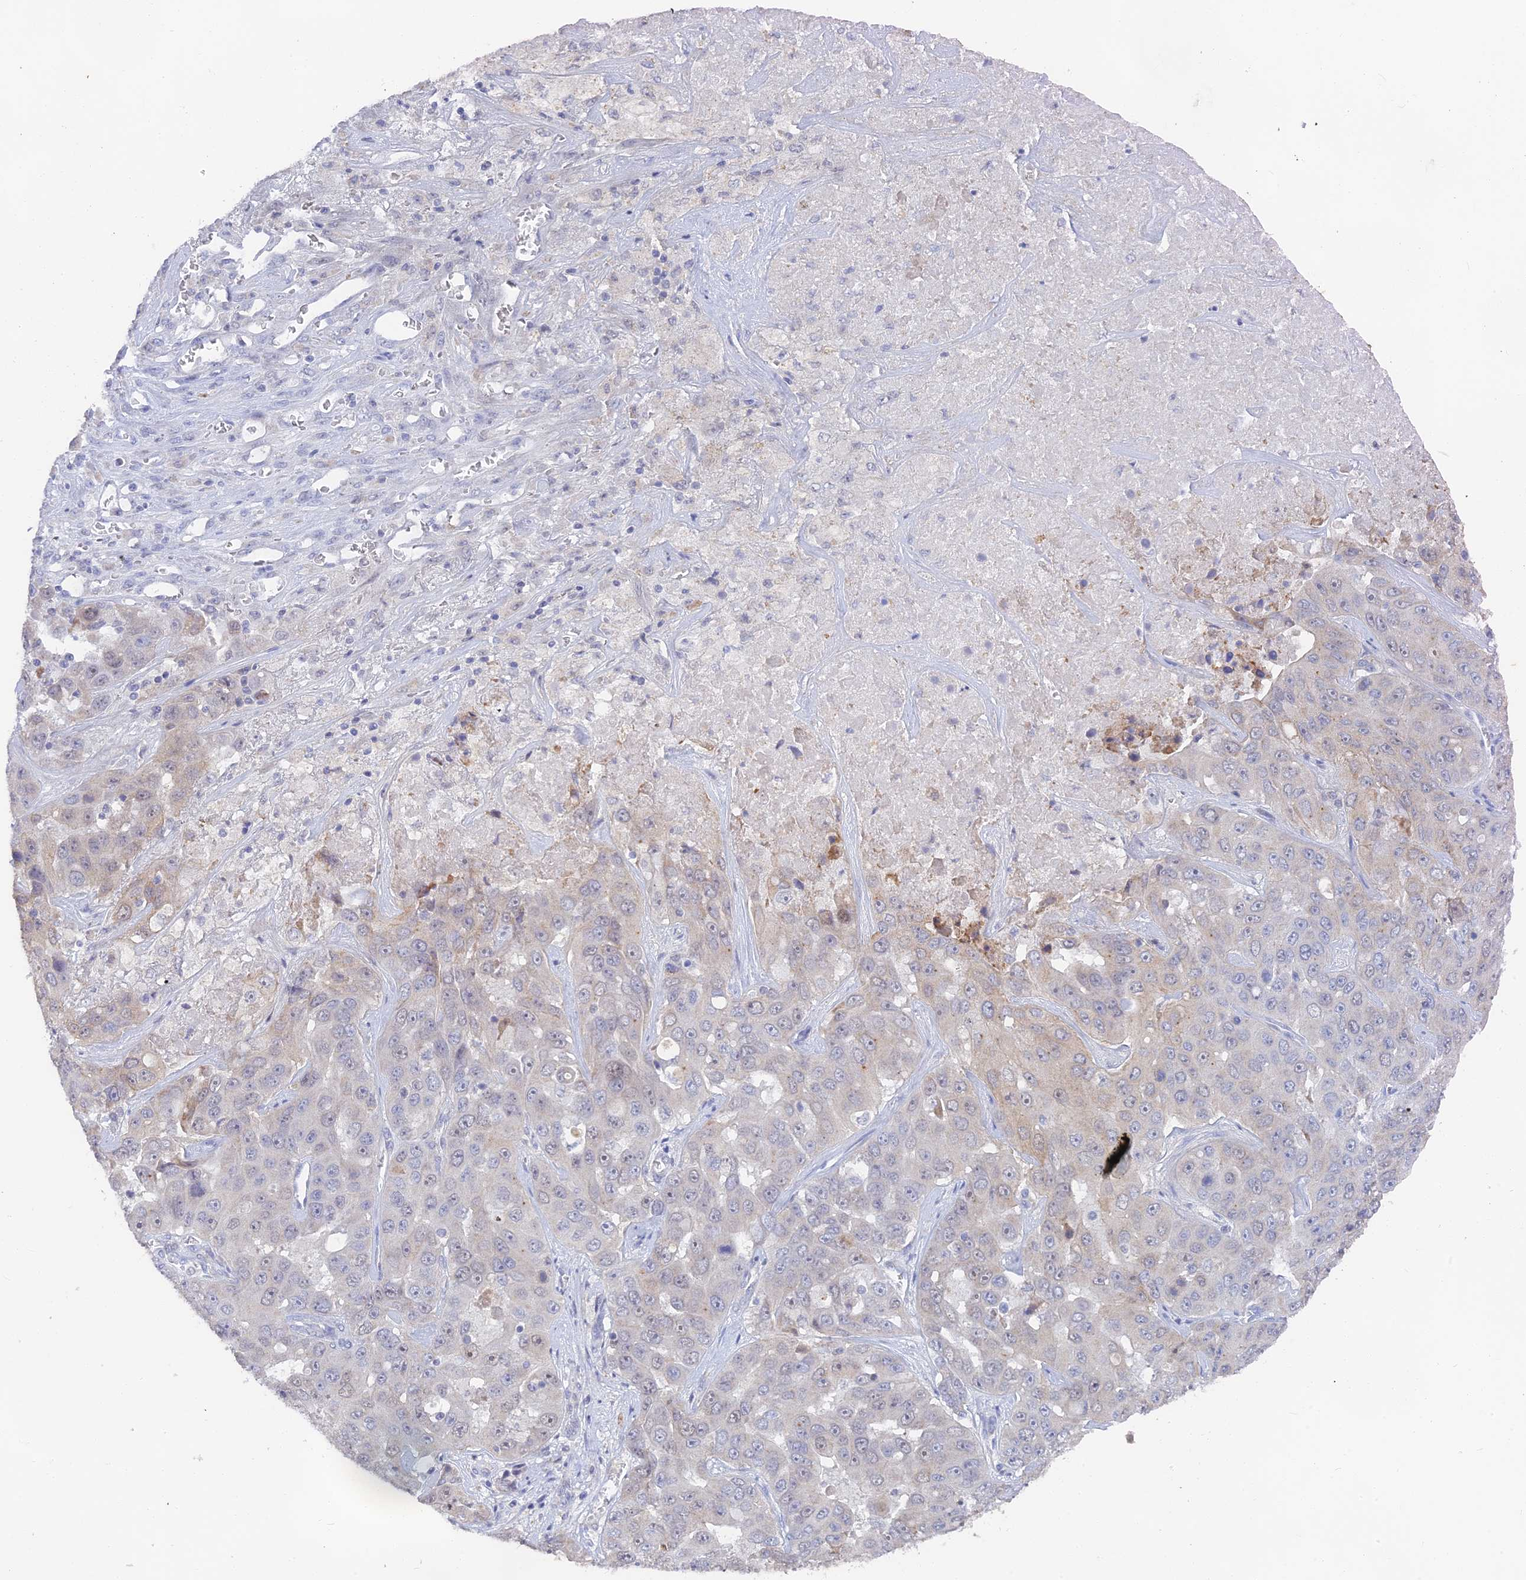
{"staining": {"intensity": "negative", "quantity": "none", "location": "none"}, "tissue": "liver cancer", "cell_type": "Tumor cells", "image_type": "cancer", "snomed": [{"axis": "morphology", "description": "Cholangiocarcinoma"}, {"axis": "topography", "description": "Liver"}], "caption": "This is an immunohistochemistry (IHC) micrograph of cholangiocarcinoma (liver). There is no staining in tumor cells.", "gene": "LRIF1", "patient": {"sex": "female", "age": 52}}